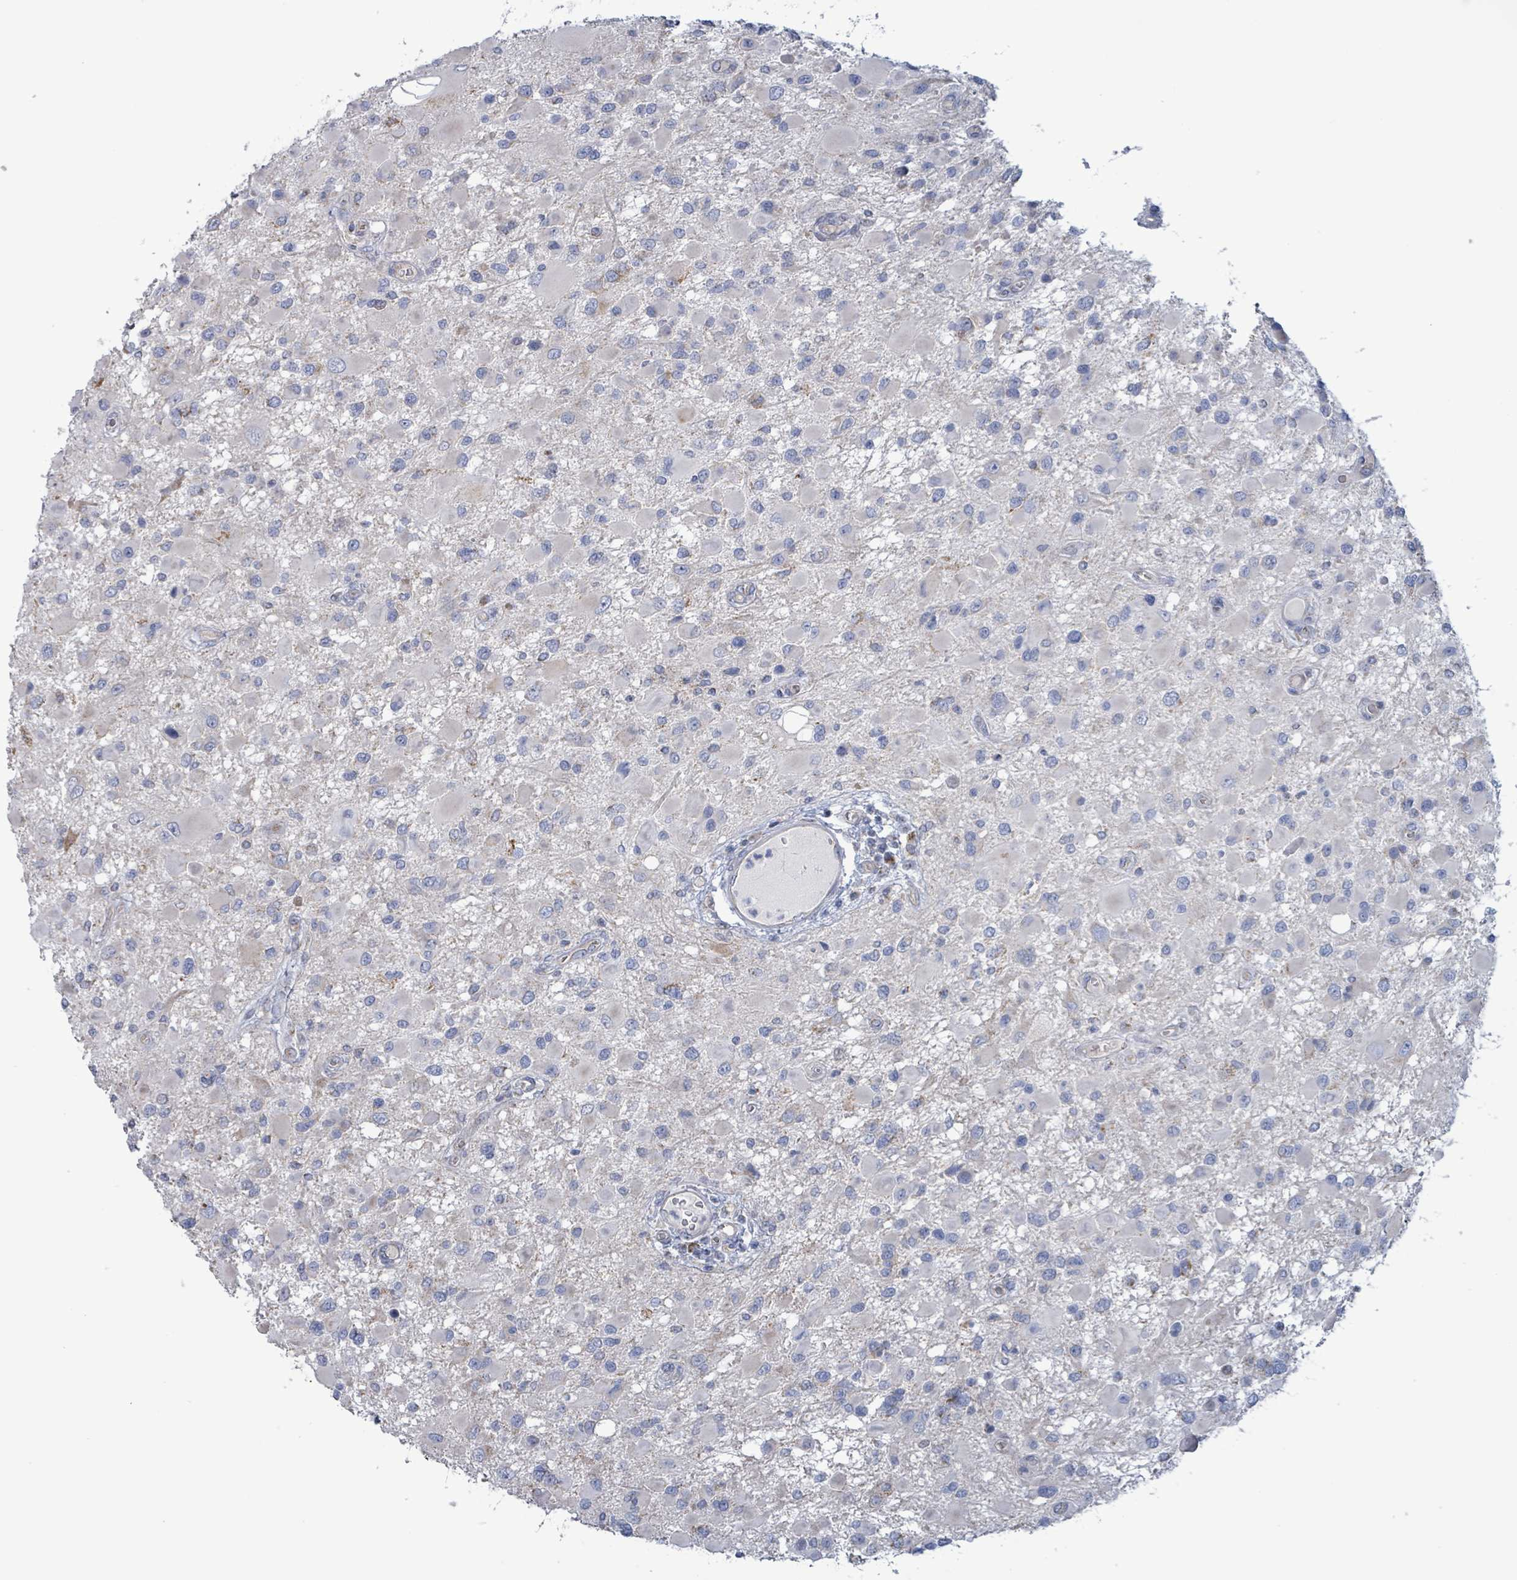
{"staining": {"intensity": "negative", "quantity": "none", "location": "none"}, "tissue": "glioma", "cell_type": "Tumor cells", "image_type": "cancer", "snomed": [{"axis": "morphology", "description": "Glioma, malignant, High grade"}, {"axis": "topography", "description": "Brain"}], "caption": "IHC histopathology image of malignant glioma (high-grade) stained for a protein (brown), which reveals no positivity in tumor cells. The staining was performed using DAB to visualize the protein expression in brown, while the nuclei were stained in blue with hematoxylin (Magnification: 20x).", "gene": "AKR1C4", "patient": {"sex": "male", "age": 53}}